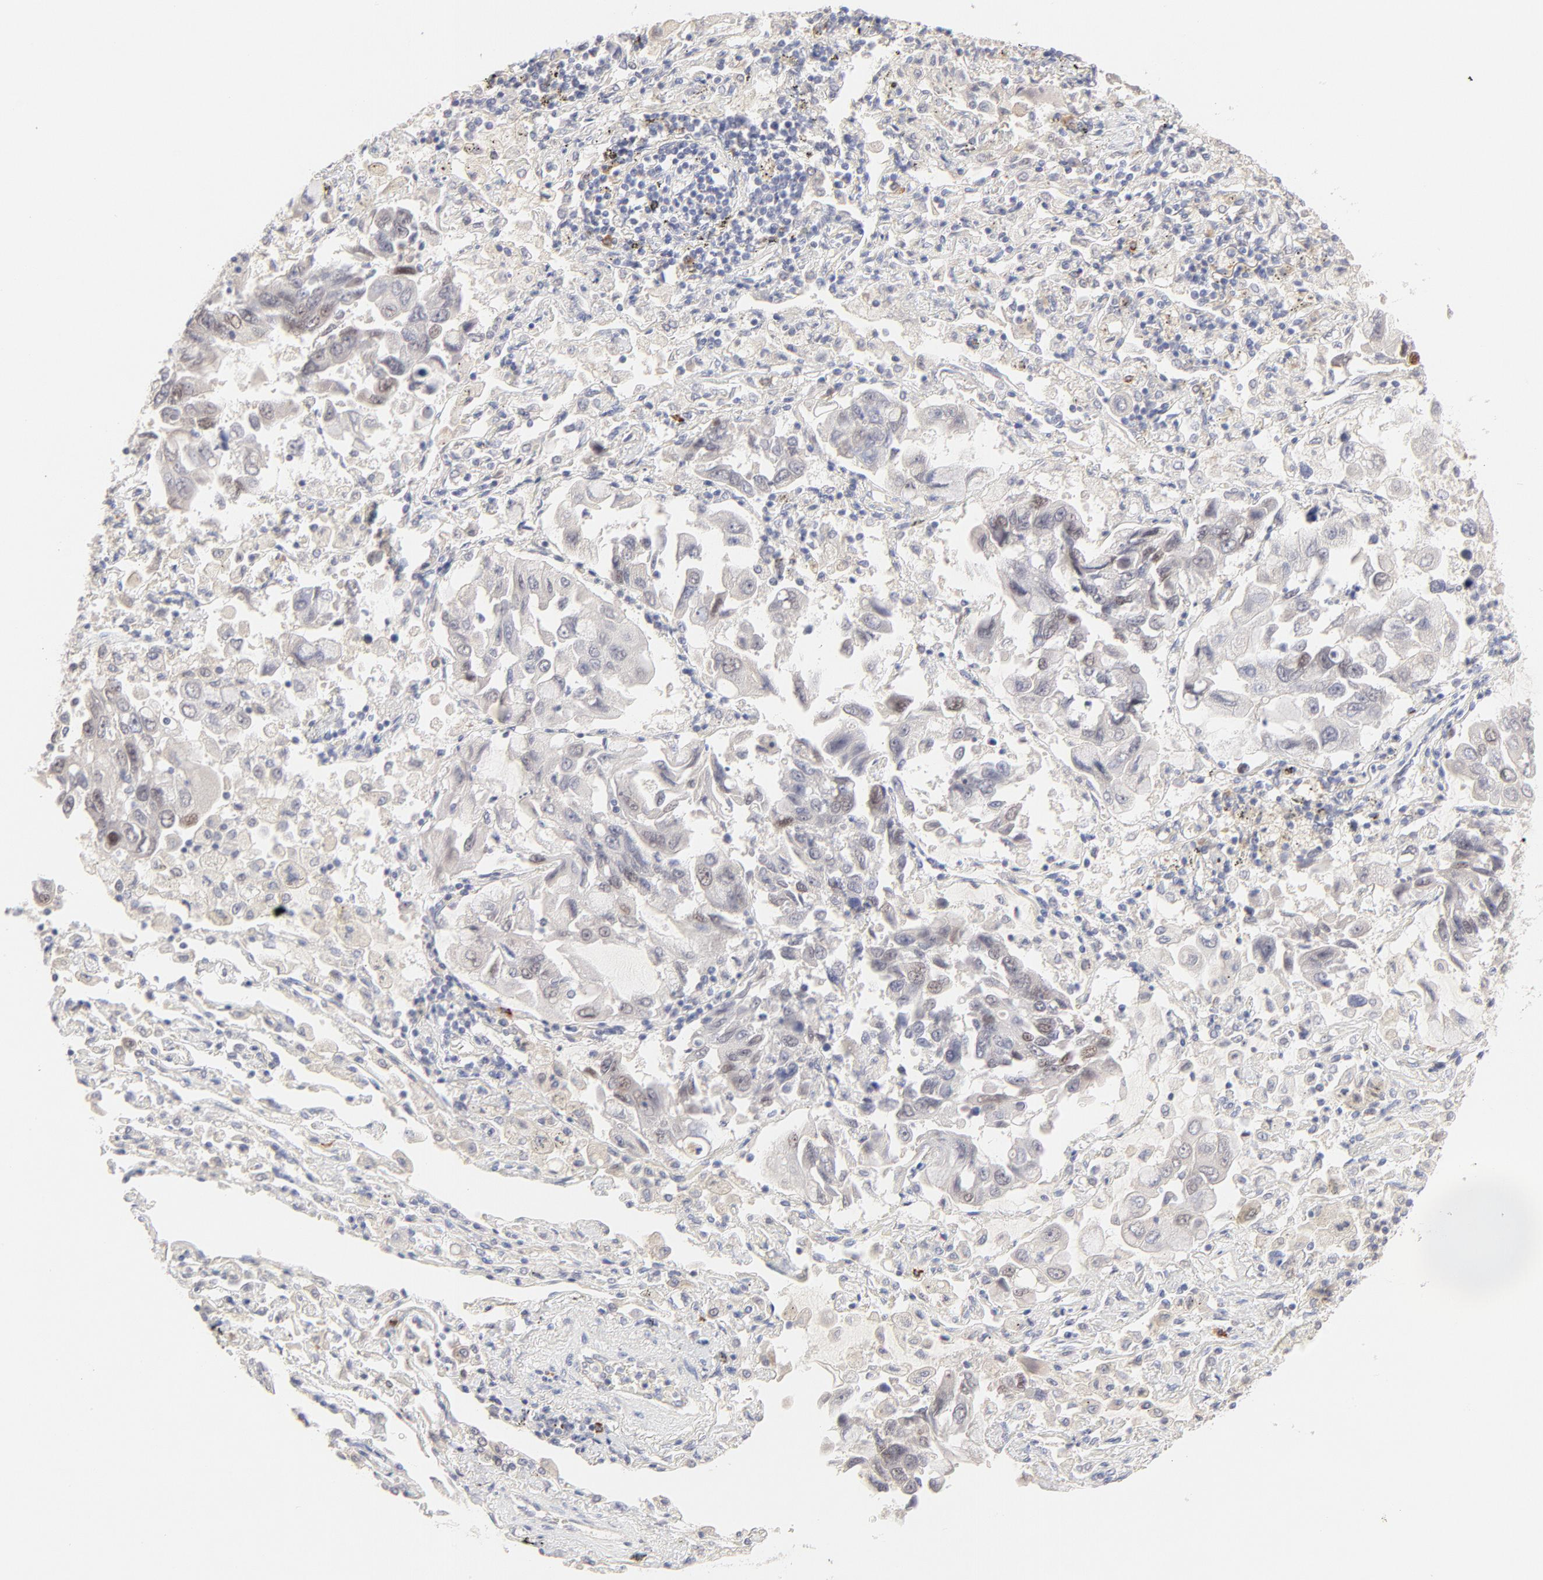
{"staining": {"intensity": "weak", "quantity": "<25%", "location": "nuclear"}, "tissue": "lung cancer", "cell_type": "Tumor cells", "image_type": "cancer", "snomed": [{"axis": "morphology", "description": "Adenocarcinoma, NOS"}, {"axis": "topography", "description": "Lung"}], "caption": "Immunohistochemistry (IHC) histopathology image of human lung cancer (adenocarcinoma) stained for a protein (brown), which displays no expression in tumor cells.", "gene": "ELF3", "patient": {"sex": "male", "age": 64}}